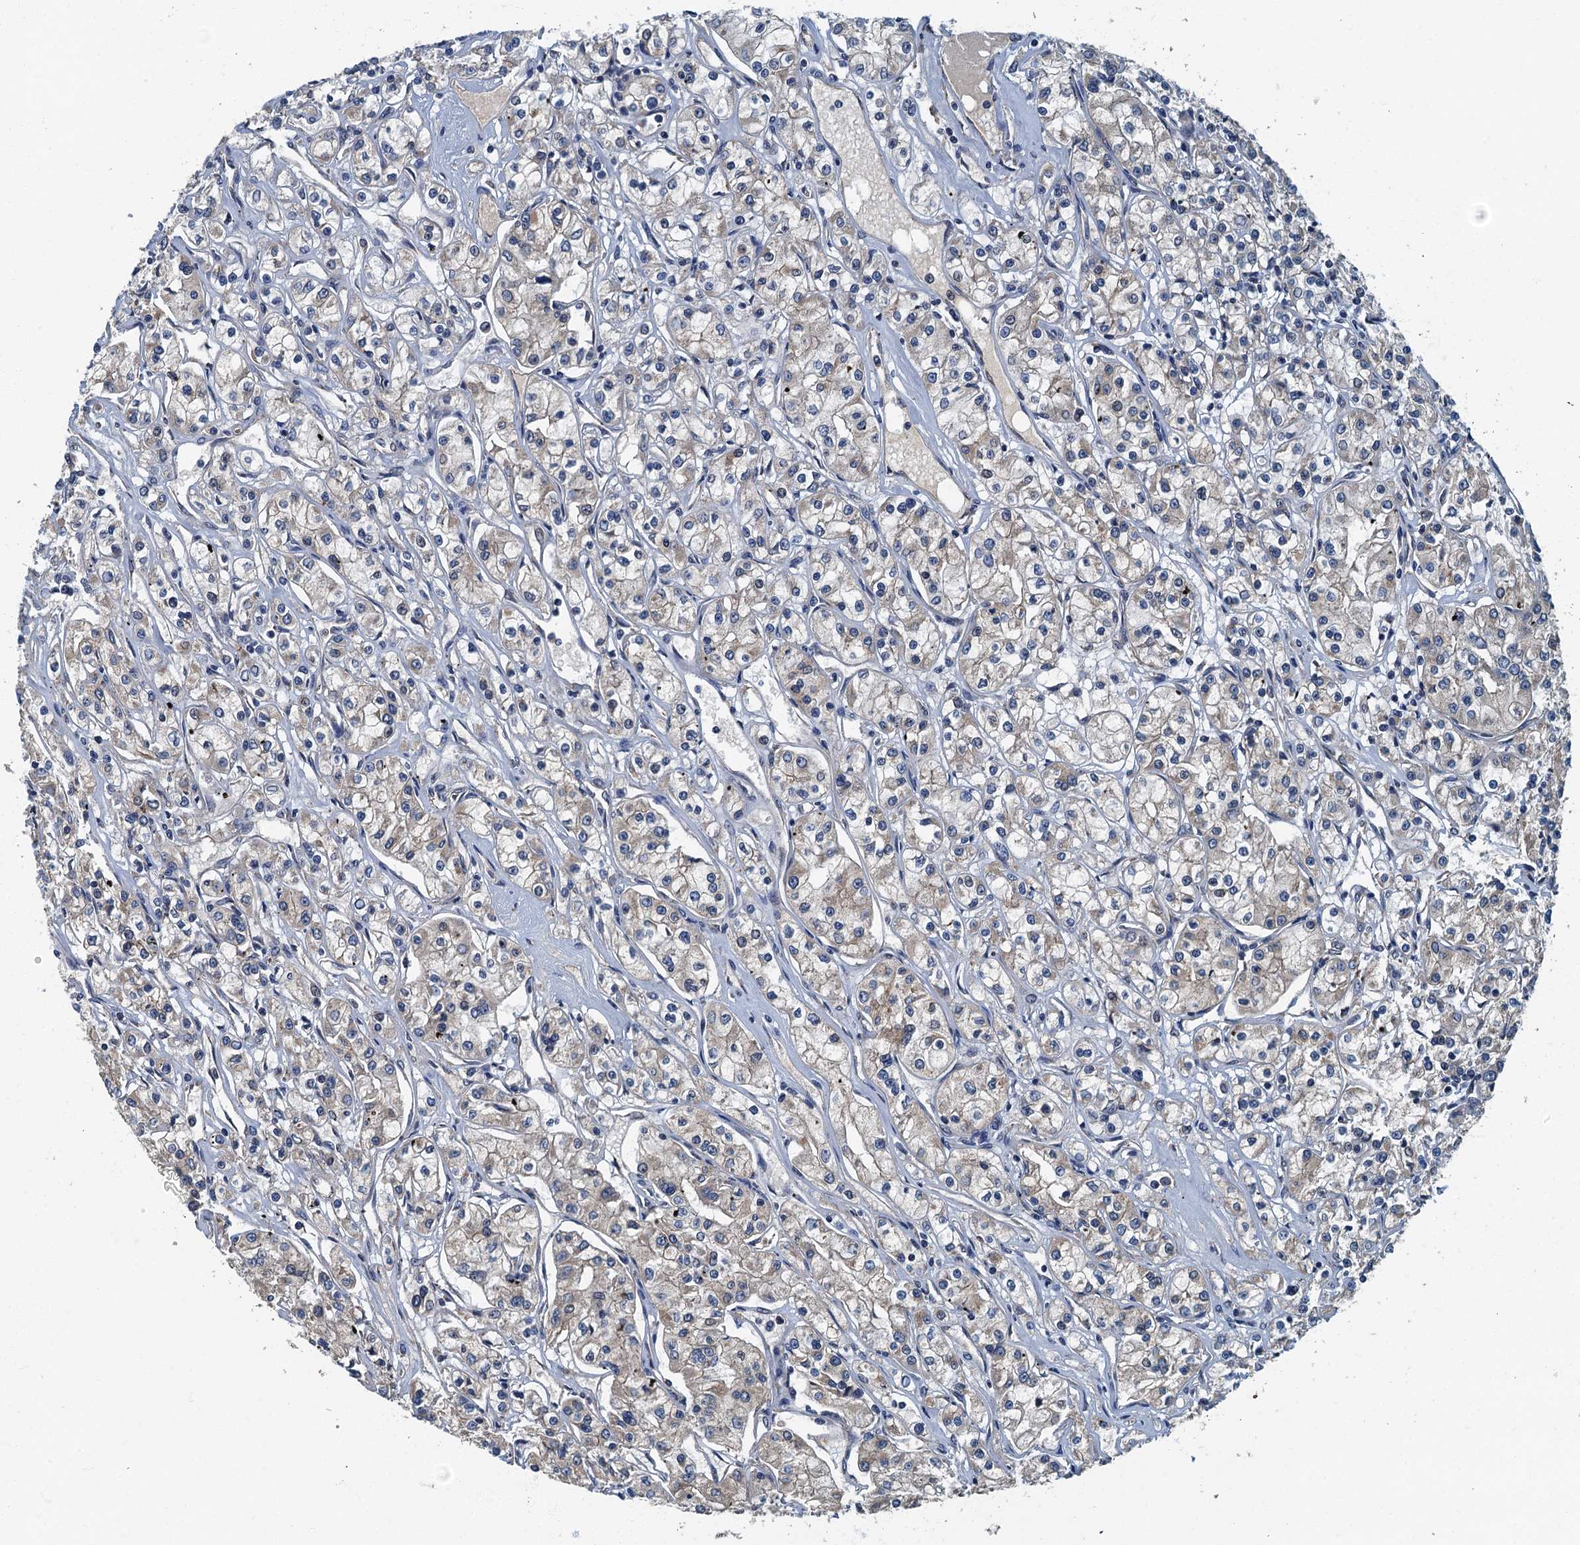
{"staining": {"intensity": "weak", "quantity": "25%-75%", "location": "cytoplasmic/membranous"}, "tissue": "renal cancer", "cell_type": "Tumor cells", "image_type": "cancer", "snomed": [{"axis": "morphology", "description": "Adenocarcinoma, NOS"}, {"axis": "topography", "description": "Kidney"}], "caption": "This histopathology image demonstrates adenocarcinoma (renal) stained with immunohistochemistry to label a protein in brown. The cytoplasmic/membranous of tumor cells show weak positivity for the protein. Nuclei are counter-stained blue.", "gene": "DDX49", "patient": {"sex": "female", "age": 59}}